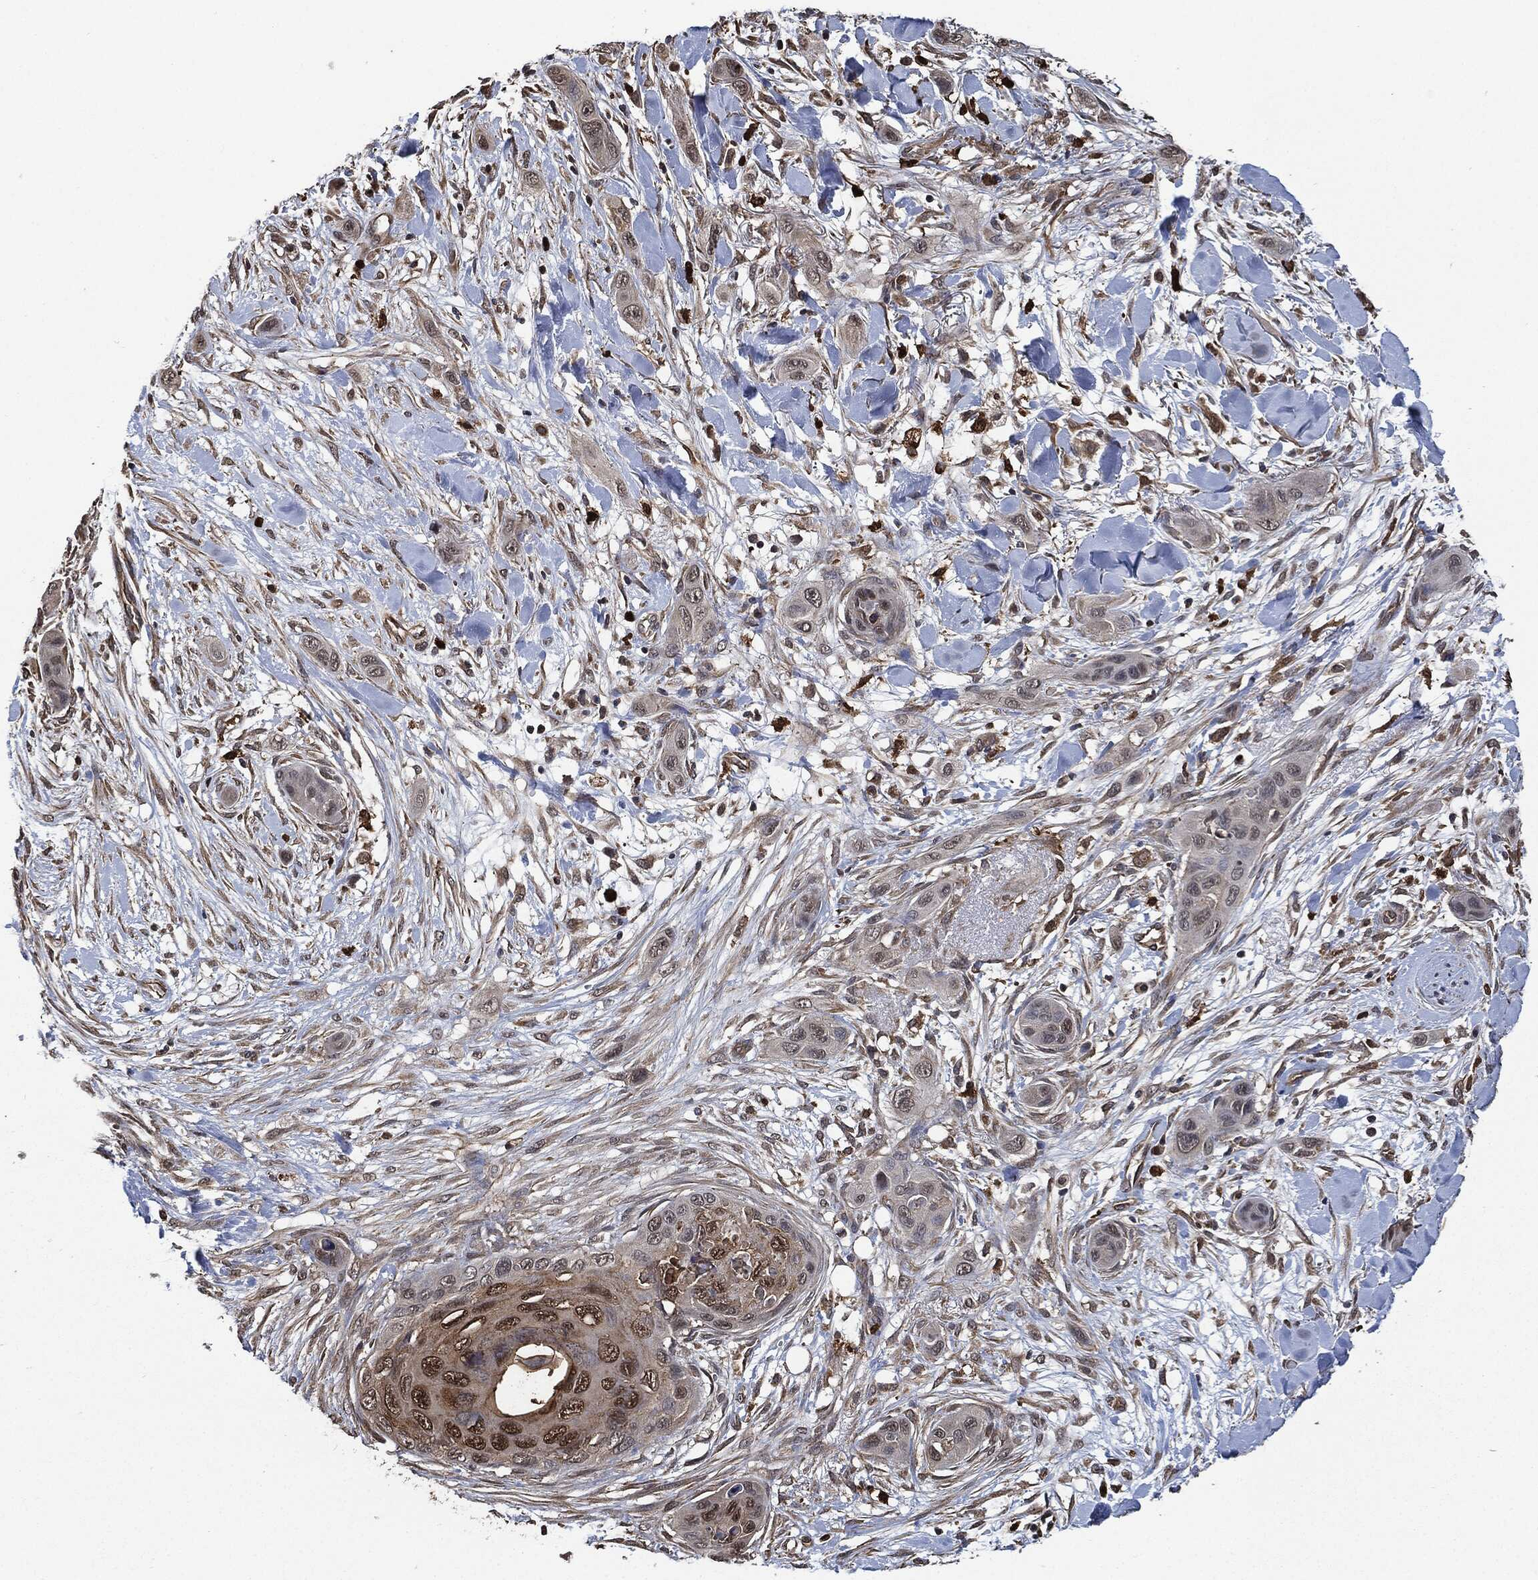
{"staining": {"intensity": "weak", "quantity": "<25%", "location": "nuclear"}, "tissue": "skin cancer", "cell_type": "Tumor cells", "image_type": "cancer", "snomed": [{"axis": "morphology", "description": "Squamous cell carcinoma, NOS"}, {"axis": "topography", "description": "Skin"}], "caption": "DAB (3,3'-diaminobenzidine) immunohistochemical staining of human skin cancer reveals no significant staining in tumor cells.", "gene": "S100A9", "patient": {"sex": "male", "age": 78}}